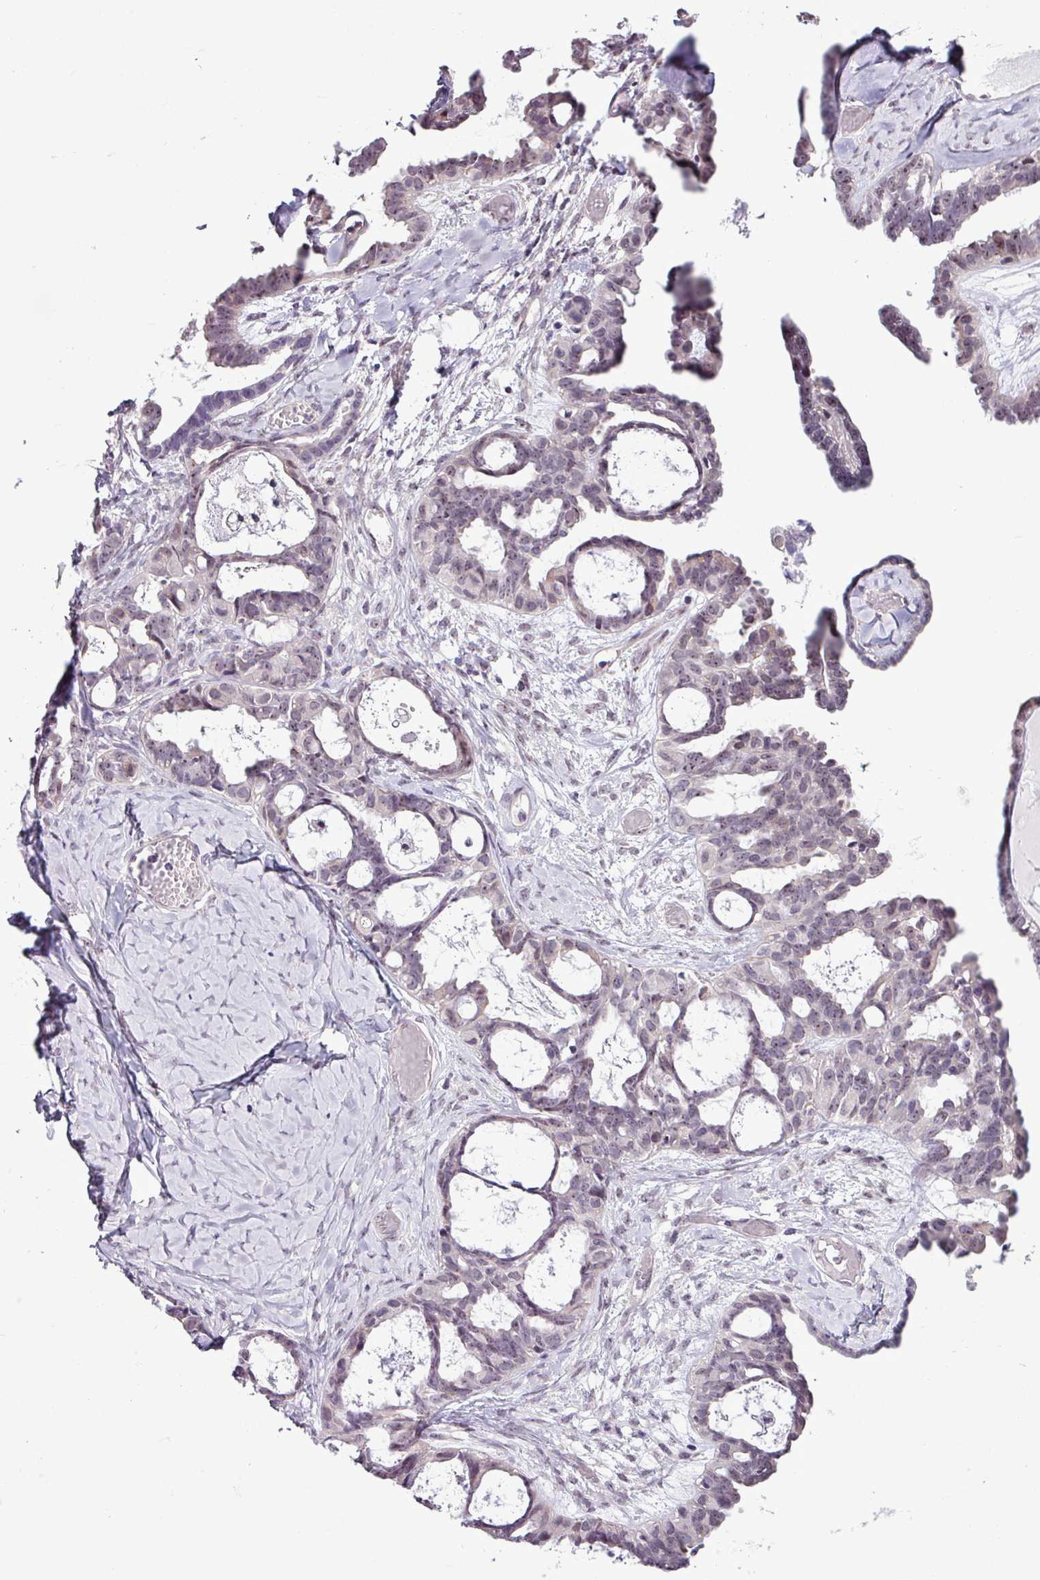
{"staining": {"intensity": "weak", "quantity": "25%-75%", "location": "nuclear"}, "tissue": "ovarian cancer", "cell_type": "Tumor cells", "image_type": "cancer", "snomed": [{"axis": "morphology", "description": "Cystadenocarcinoma, serous, NOS"}, {"axis": "topography", "description": "Ovary"}], "caption": "Immunohistochemical staining of ovarian cancer (serous cystadenocarcinoma) shows low levels of weak nuclear protein positivity in about 25%-75% of tumor cells. The staining was performed using DAB, with brown indicating positive protein expression. Nuclei are stained blue with hematoxylin.", "gene": "UTP18", "patient": {"sex": "female", "age": 69}}